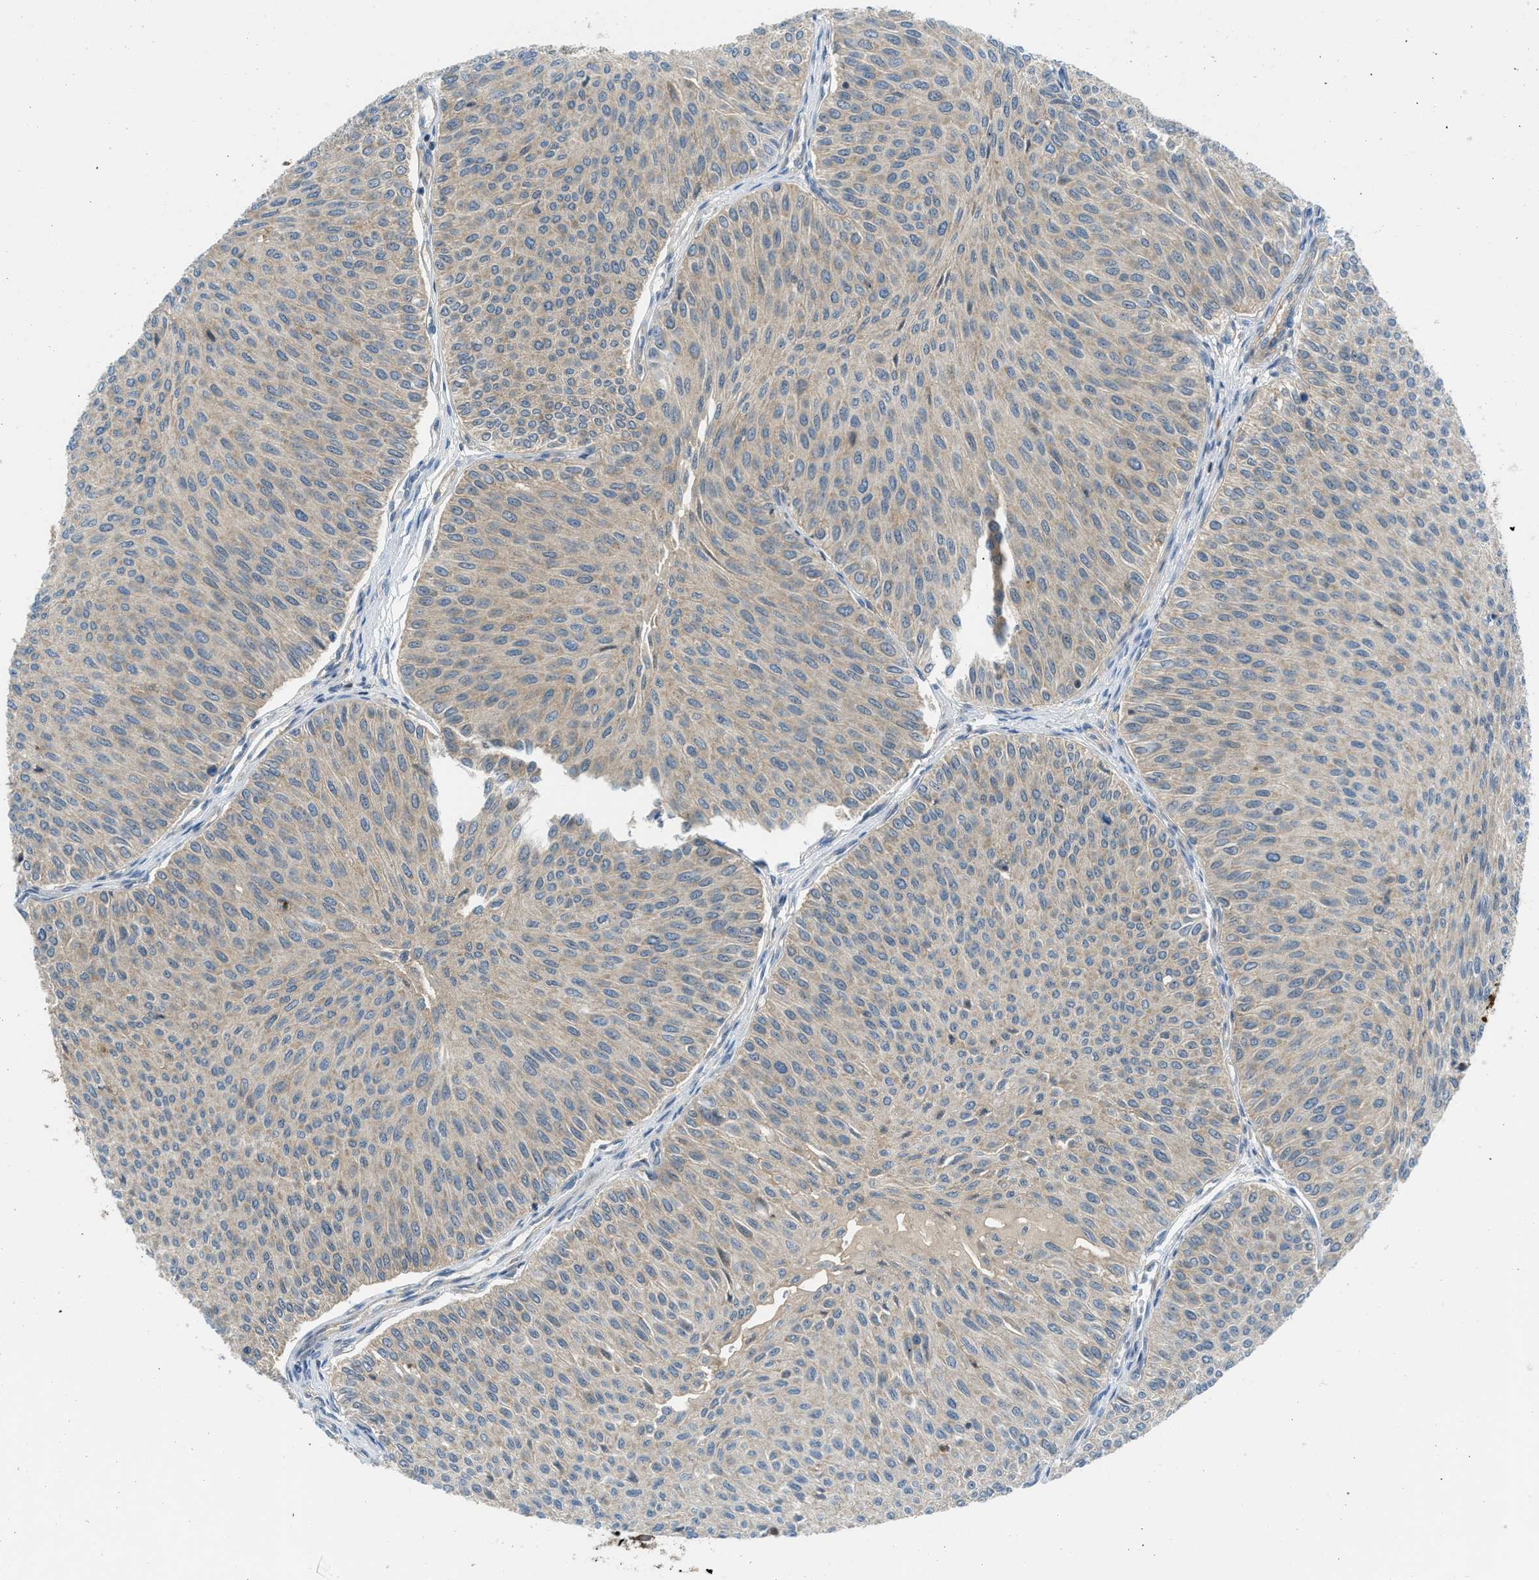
{"staining": {"intensity": "weak", "quantity": ">75%", "location": "cytoplasmic/membranous"}, "tissue": "urothelial cancer", "cell_type": "Tumor cells", "image_type": "cancer", "snomed": [{"axis": "morphology", "description": "Urothelial carcinoma, Low grade"}, {"axis": "topography", "description": "Urinary bladder"}], "caption": "Immunohistochemistry (IHC) micrograph of human low-grade urothelial carcinoma stained for a protein (brown), which displays low levels of weak cytoplasmic/membranous staining in about >75% of tumor cells.", "gene": "SESN2", "patient": {"sex": "male", "age": 78}}